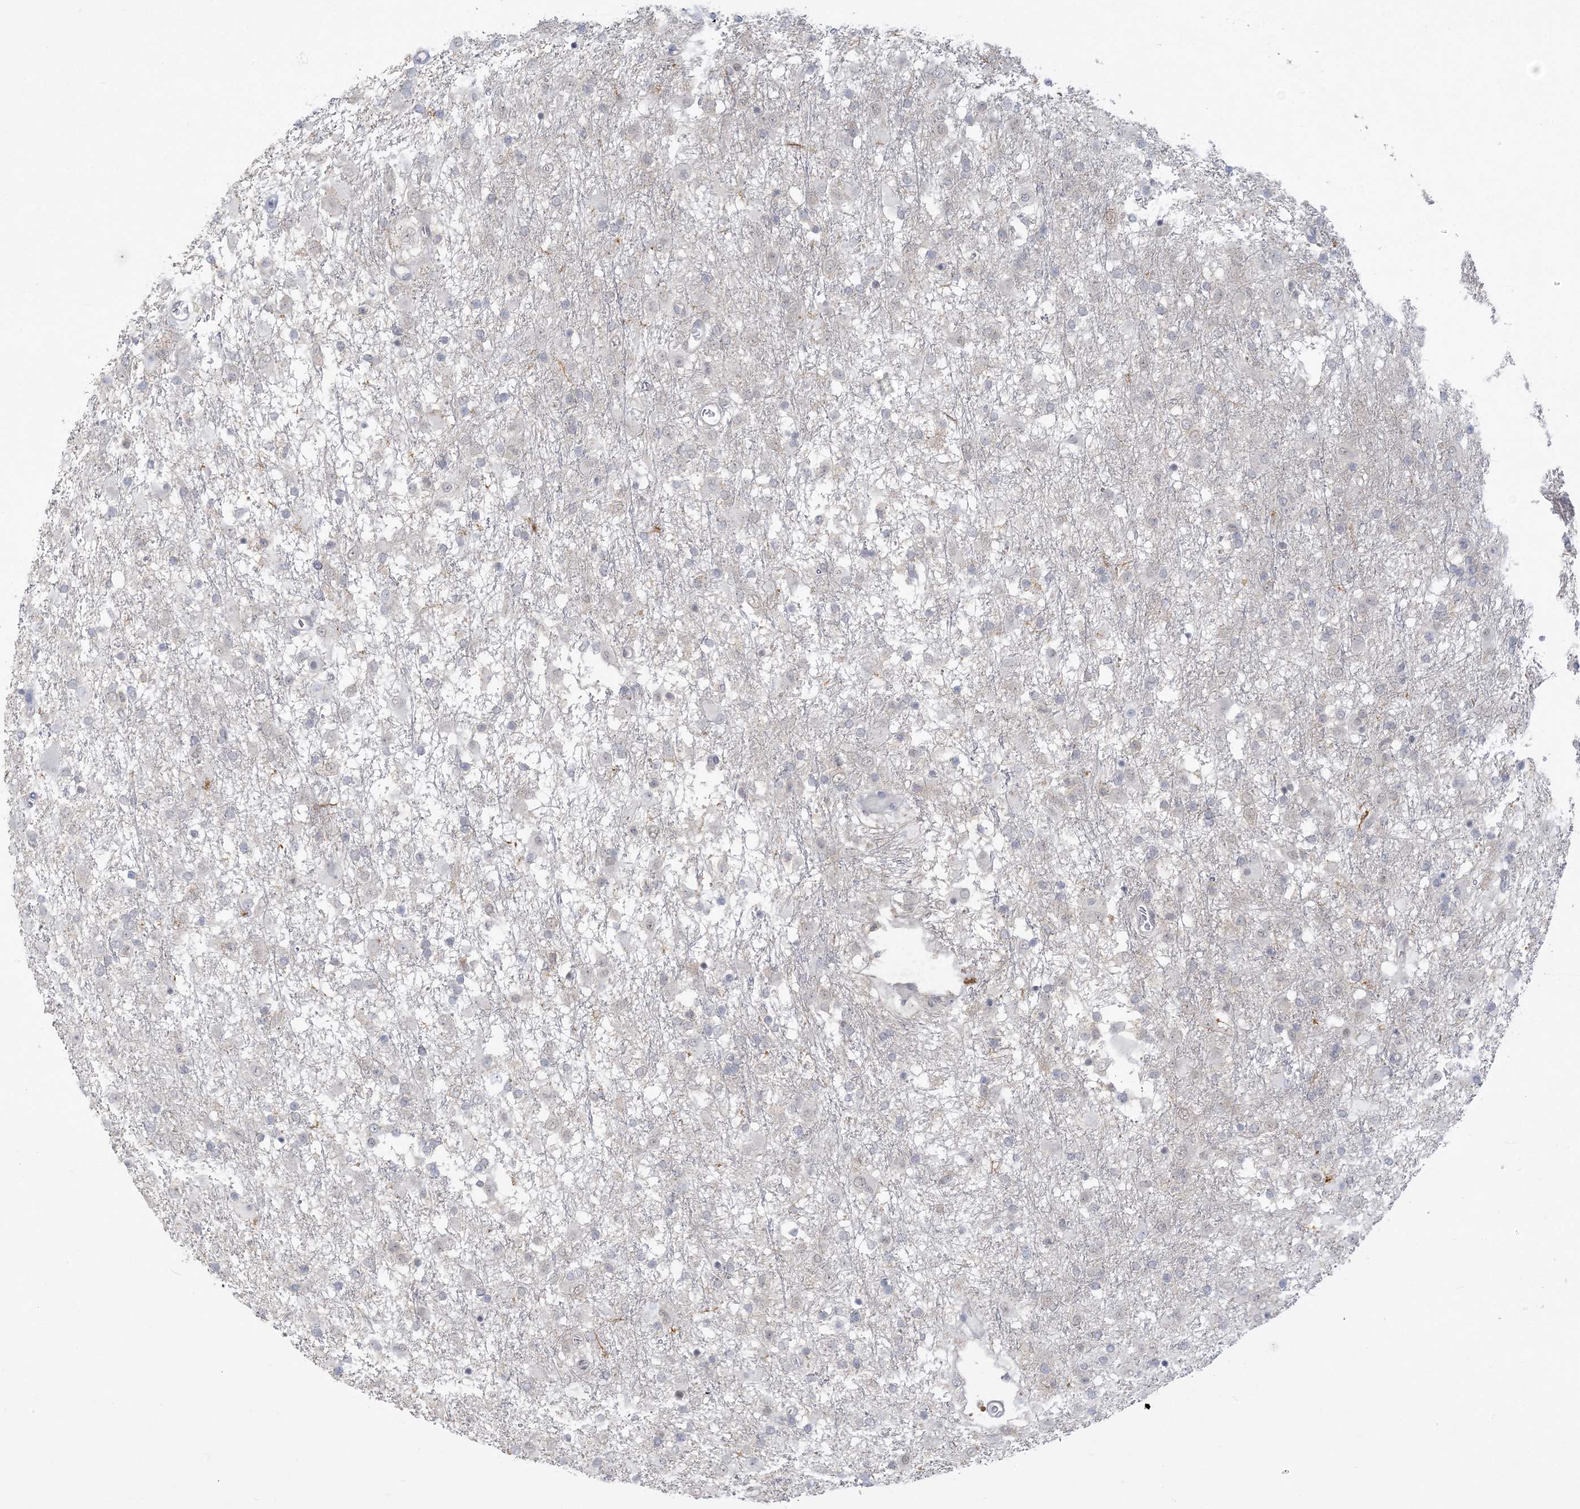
{"staining": {"intensity": "negative", "quantity": "none", "location": "none"}, "tissue": "glioma", "cell_type": "Tumor cells", "image_type": "cancer", "snomed": [{"axis": "morphology", "description": "Glioma, malignant, Low grade"}, {"axis": "topography", "description": "Brain"}], "caption": "Glioma stained for a protein using immunohistochemistry exhibits no positivity tumor cells.", "gene": "ANKS1A", "patient": {"sex": "male", "age": 65}}